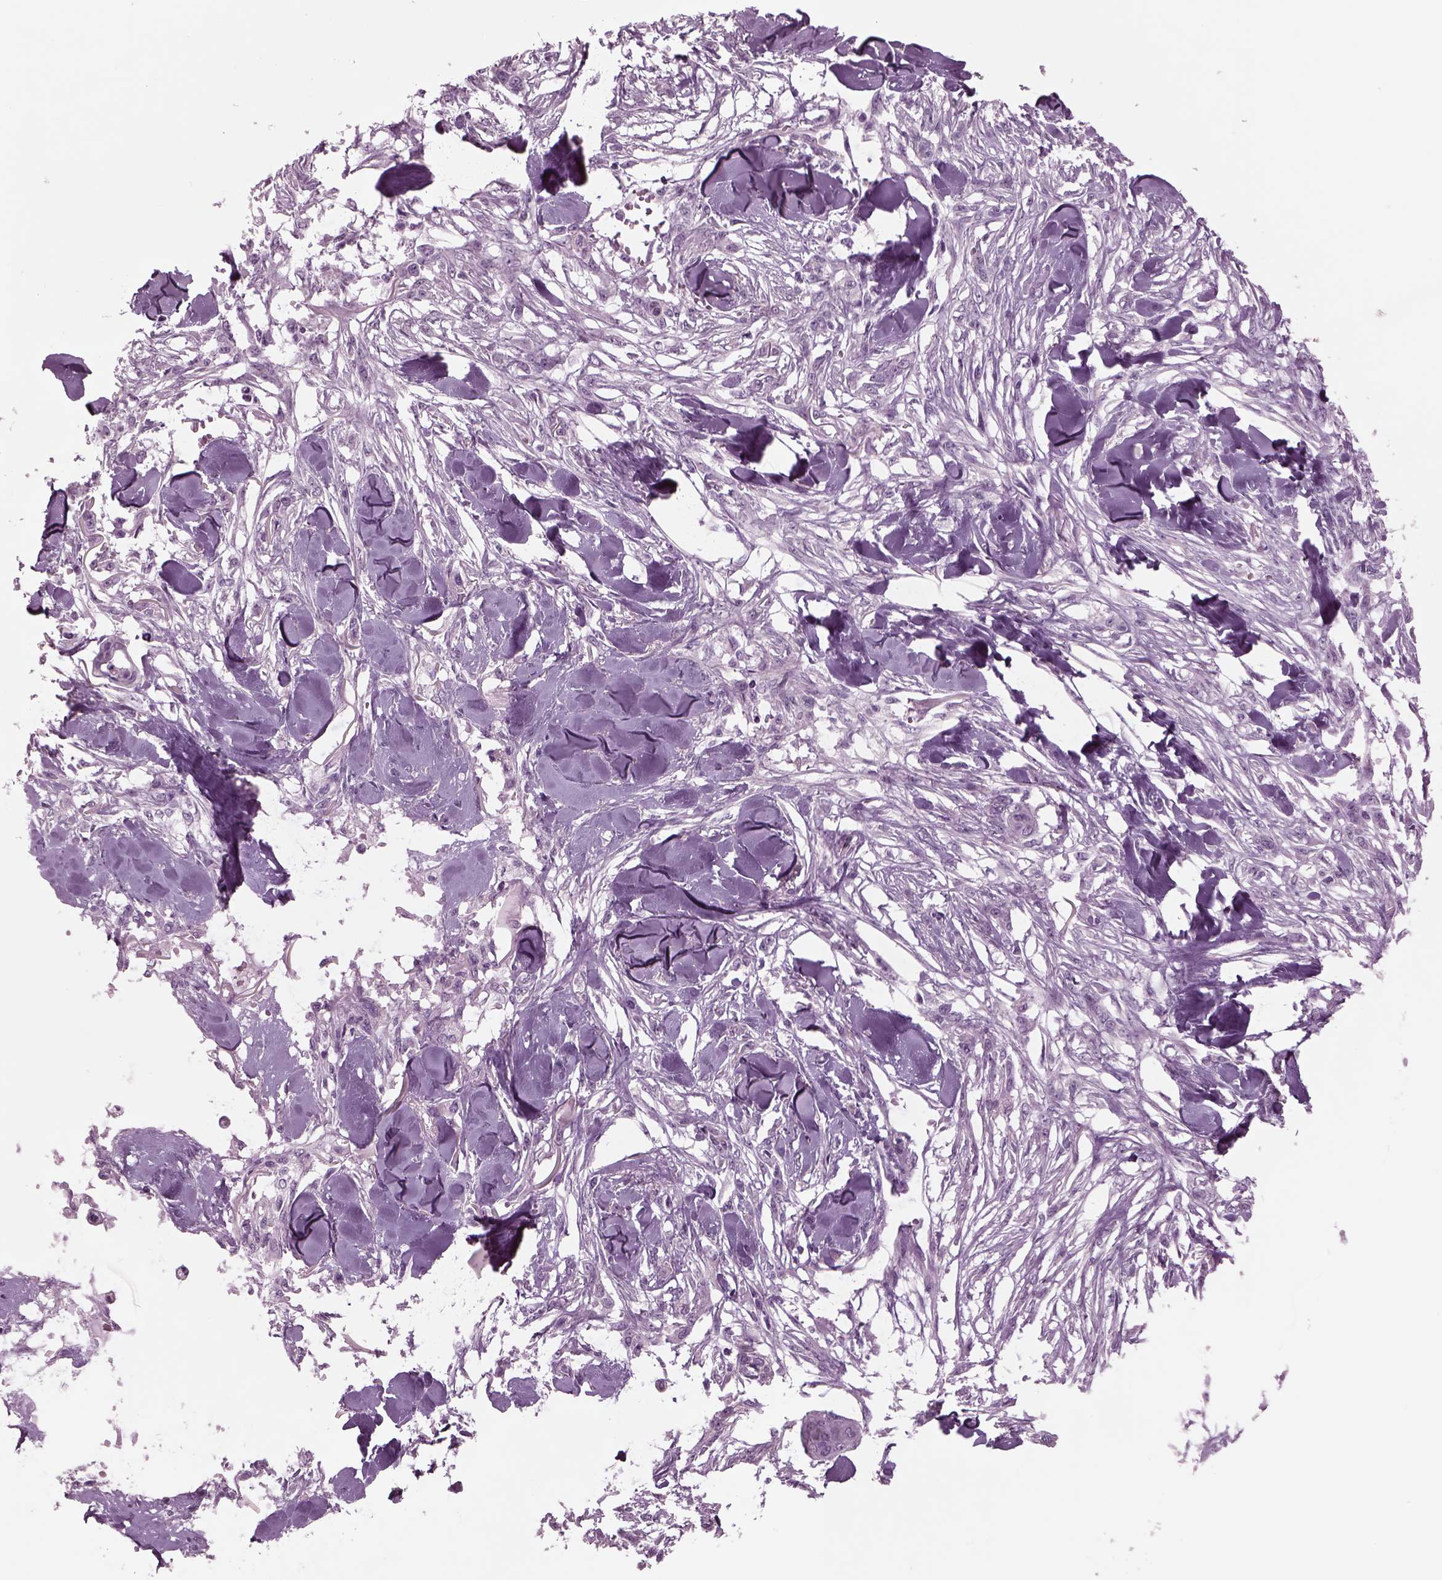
{"staining": {"intensity": "negative", "quantity": "none", "location": "none"}, "tissue": "skin cancer", "cell_type": "Tumor cells", "image_type": "cancer", "snomed": [{"axis": "morphology", "description": "Squamous cell carcinoma, NOS"}, {"axis": "topography", "description": "Skin"}], "caption": "The immunohistochemistry image has no significant expression in tumor cells of skin squamous cell carcinoma tissue. (DAB IHC visualized using brightfield microscopy, high magnification).", "gene": "ODF3", "patient": {"sex": "female", "age": 59}}